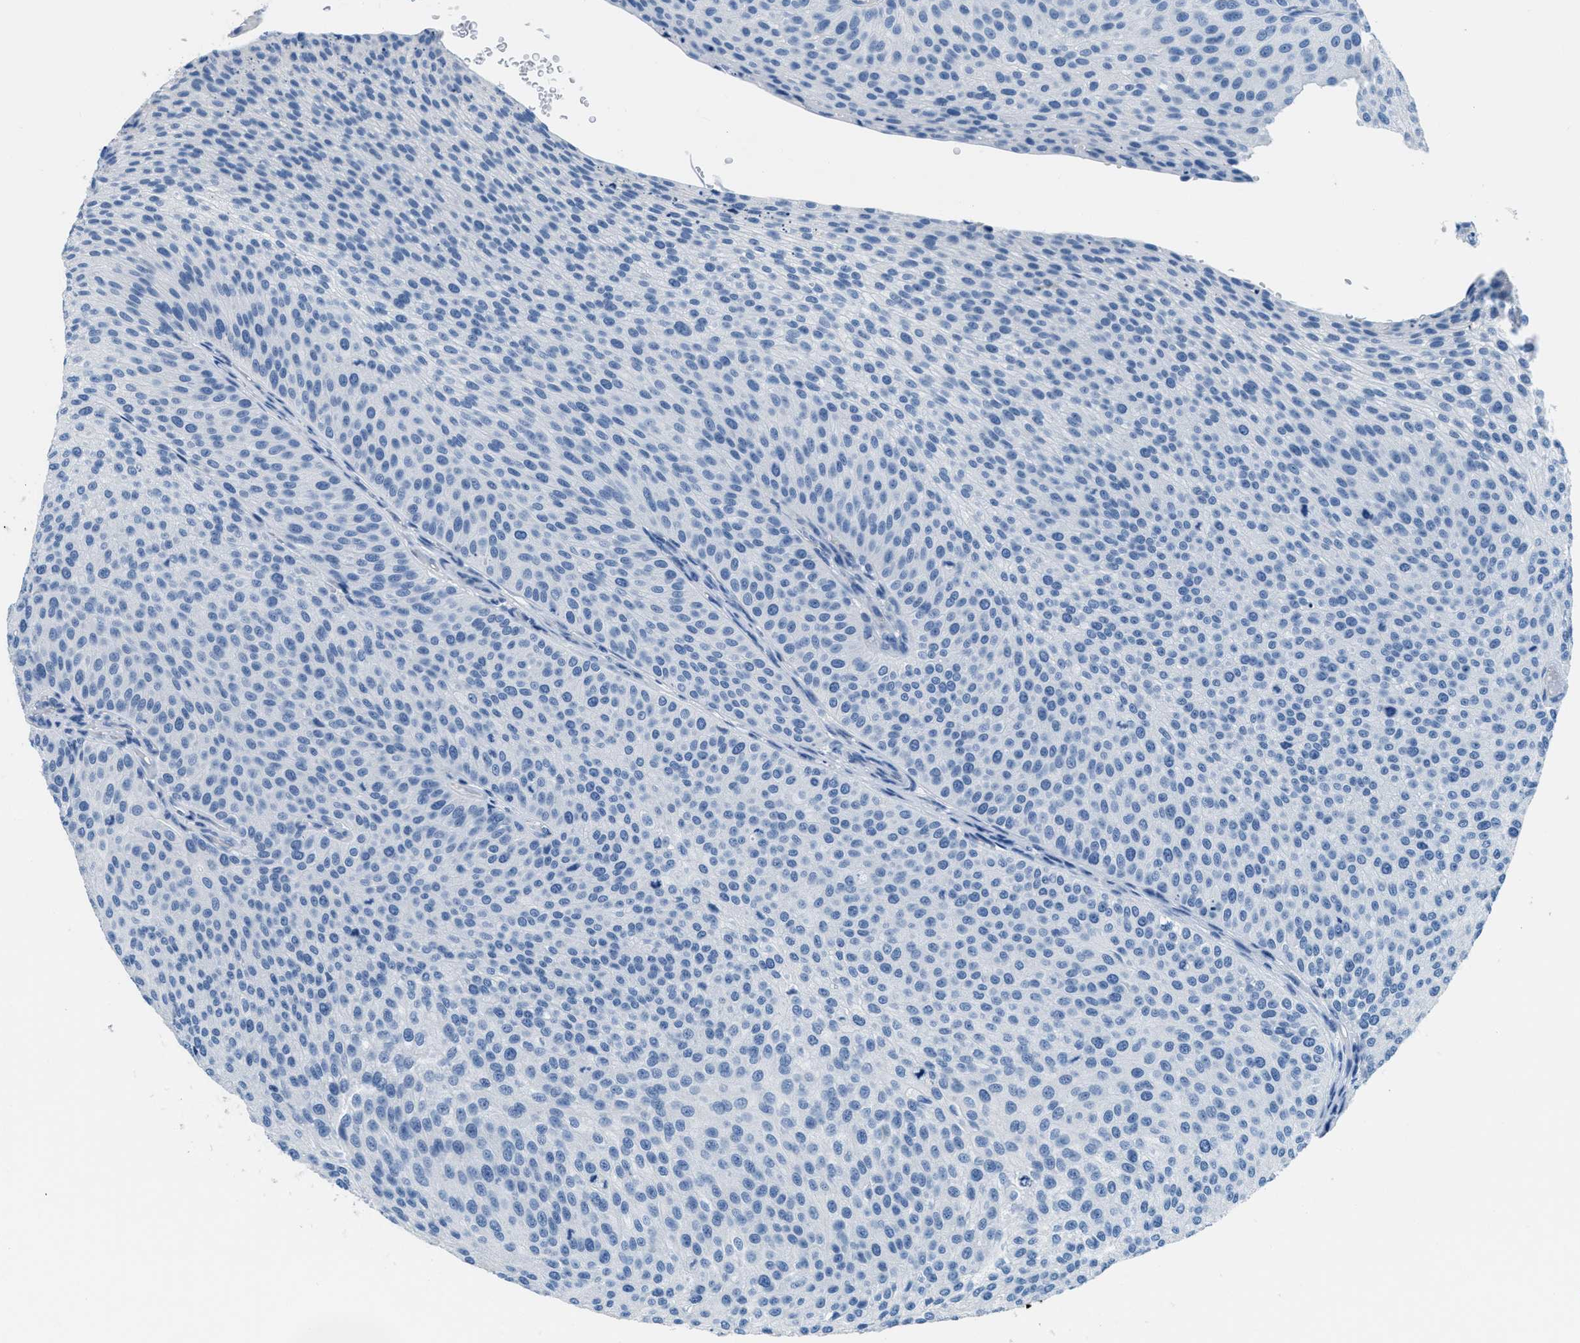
{"staining": {"intensity": "negative", "quantity": "none", "location": "none"}, "tissue": "urothelial cancer", "cell_type": "Tumor cells", "image_type": "cancer", "snomed": [{"axis": "morphology", "description": "Urothelial carcinoma, Low grade"}, {"axis": "topography", "description": "Smooth muscle"}, {"axis": "topography", "description": "Urinary bladder"}], "caption": "Immunohistochemistry photomicrograph of neoplastic tissue: urothelial carcinoma (low-grade) stained with DAB (3,3'-diaminobenzidine) displays no significant protein positivity in tumor cells.", "gene": "MGARP", "patient": {"sex": "male", "age": 60}}